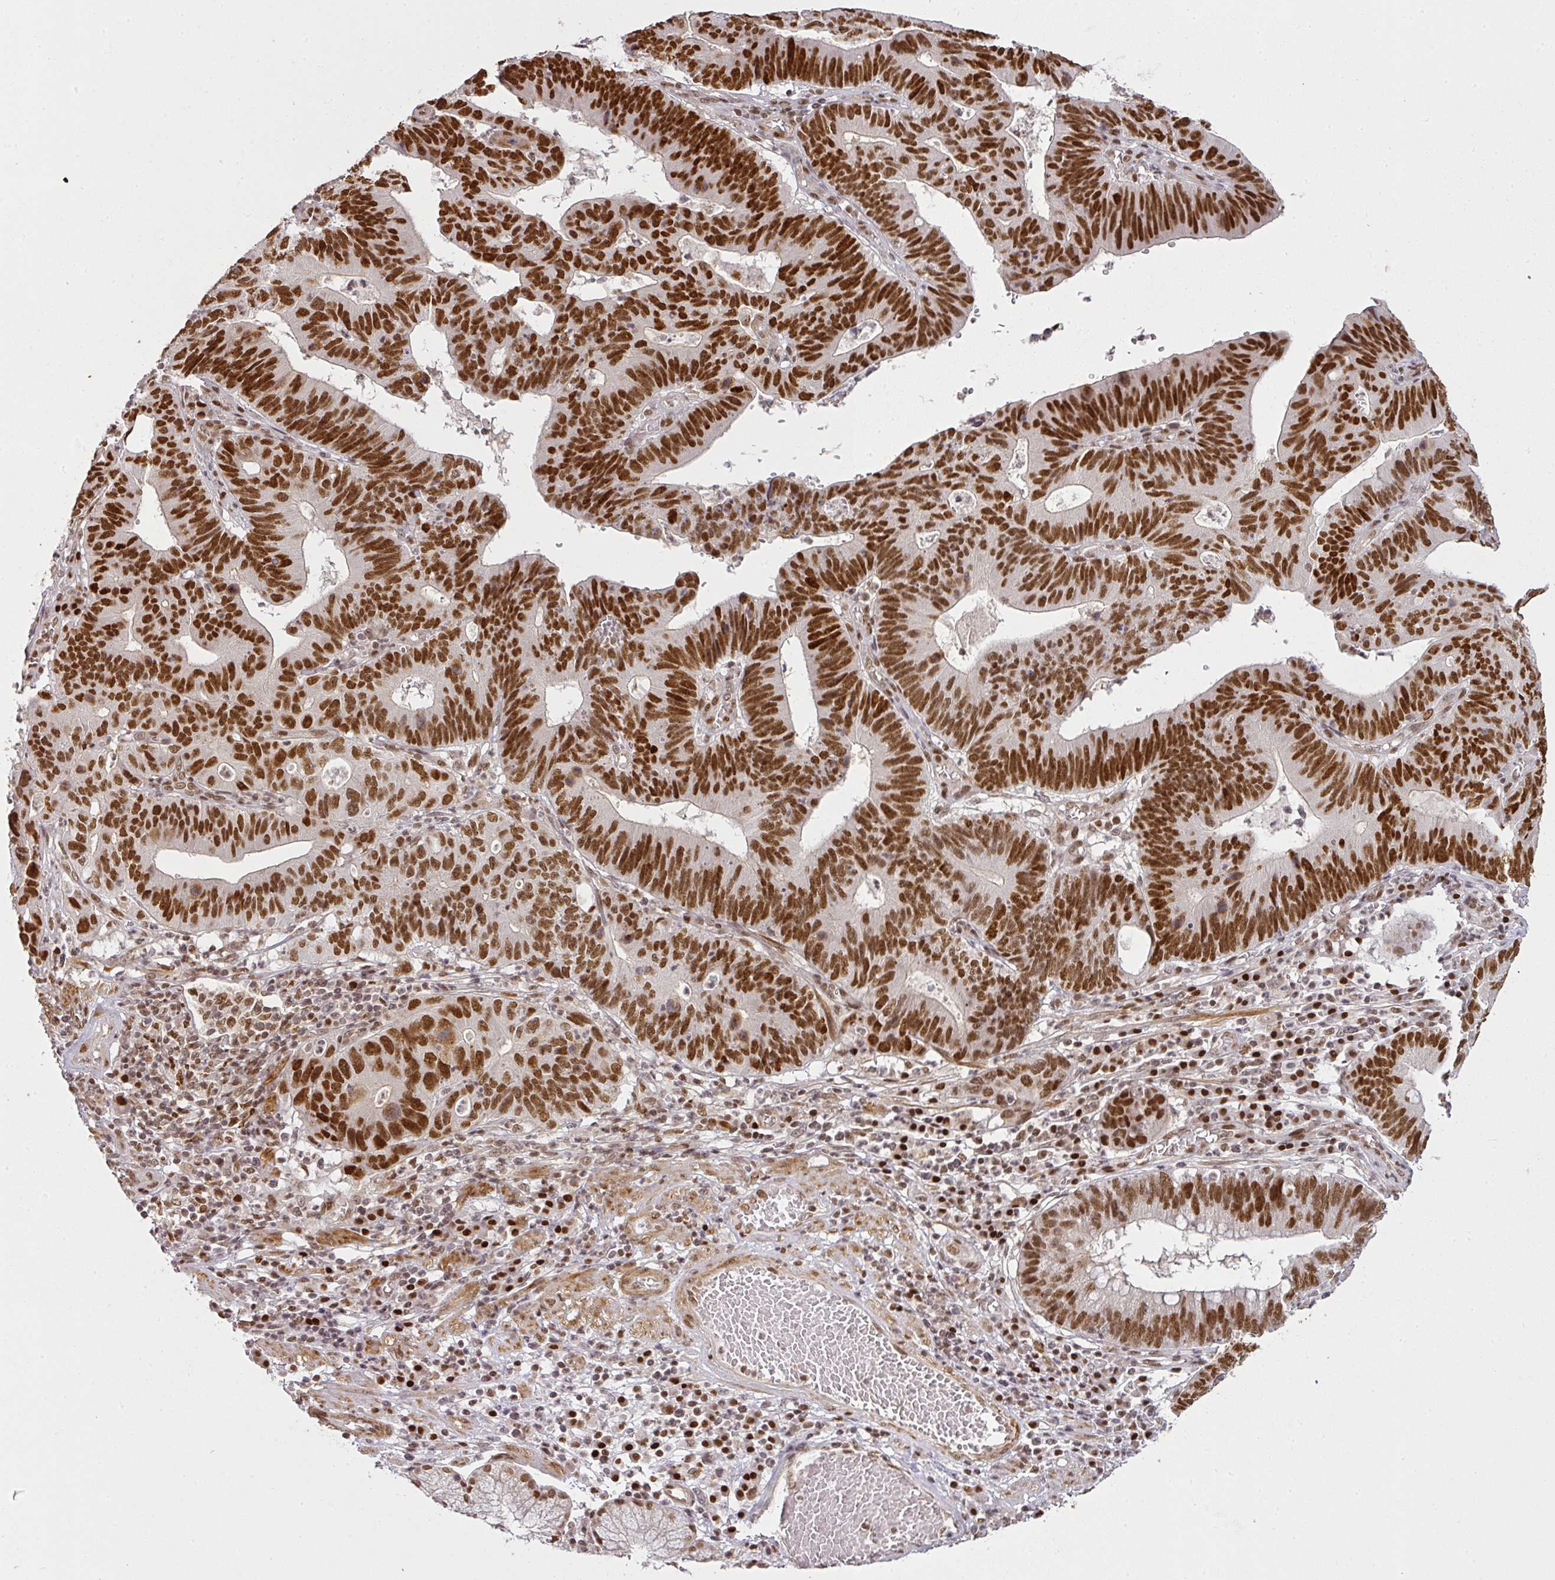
{"staining": {"intensity": "strong", "quantity": ">75%", "location": "nuclear"}, "tissue": "stomach cancer", "cell_type": "Tumor cells", "image_type": "cancer", "snomed": [{"axis": "morphology", "description": "Adenocarcinoma, NOS"}, {"axis": "topography", "description": "Stomach"}], "caption": "This is an image of IHC staining of adenocarcinoma (stomach), which shows strong positivity in the nuclear of tumor cells.", "gene": "GPRIN2", "patient": {"sex": "male", "age": 59}}